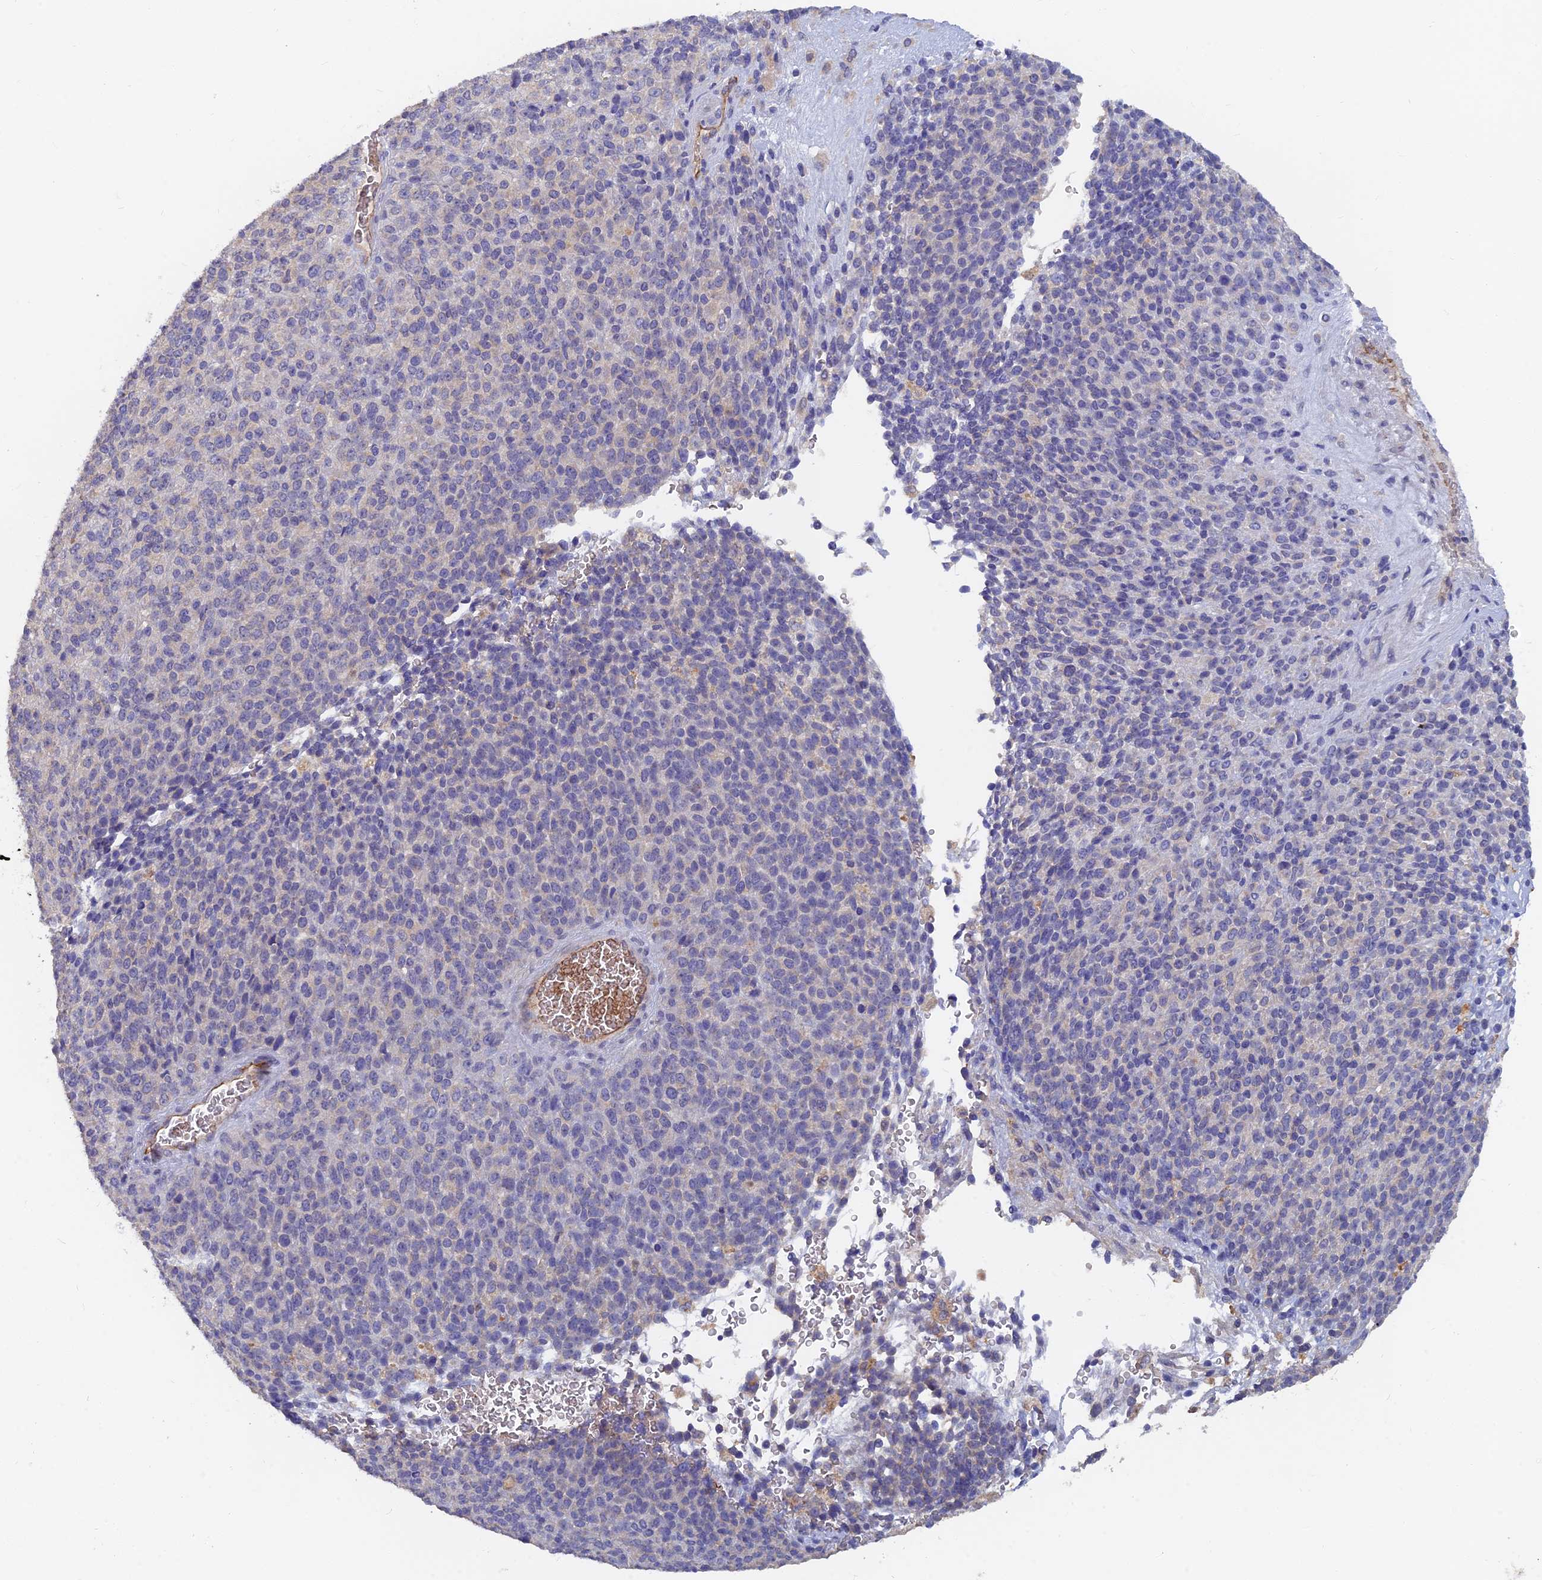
{"staining": {"intensity": "negative", "quantity": "none", "location": "none"}, "tissue": "melanoma", "cell_type": "Tumor cells", "image_type": "cancer", "snomed": [{"axis": "morphology", "description": "Malignant melanoma, Metastatic site"}, {"axis": "topography", "description": "Brain"}], "caption": "Human malignant melanoma (metastatic site) stained for a protein using IHC shows no expression in tumor cells.", "gene": "ARRDC1", "patient": {"sex": "female", "age": 56}}